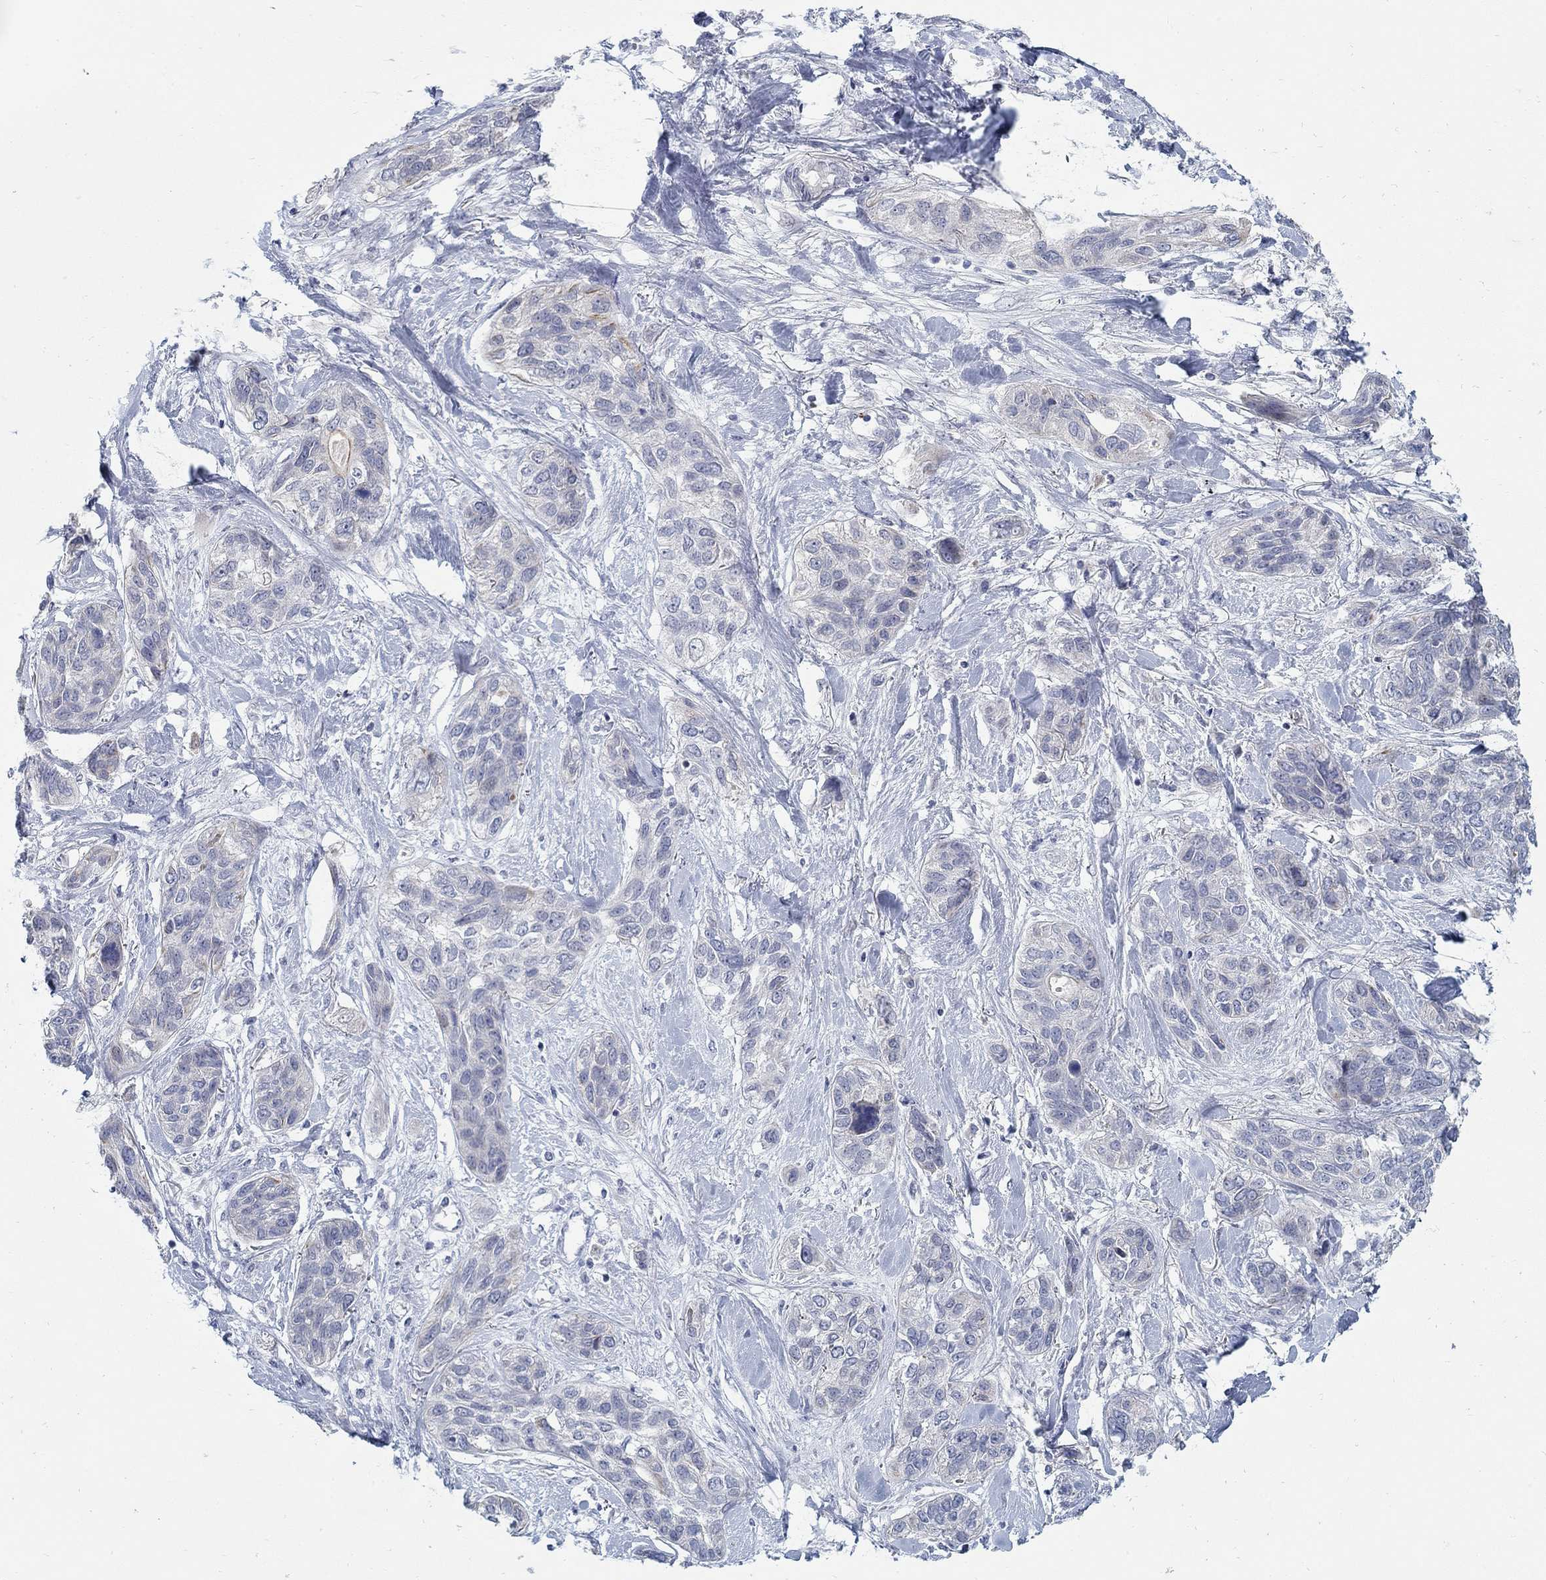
{"staining": {"intensity": "negative", "quantity": "none", "location": "none"}, "tissue": "lung cancer", "cell_type": "Tumor cells", "image_type": "cancer", "snomed": [{"axis": "morphology", "description": "Squamous cell carcinoma, NOS"}, {"axis": "topography", "description": "Lung"}], "caption": "The IHC photomicrograph has no significant staining in tumor cells of squamous cell carcinoma (lung) tissue.", "gene": "ANO7", "patient": {"sex": "female", "age": 70}}